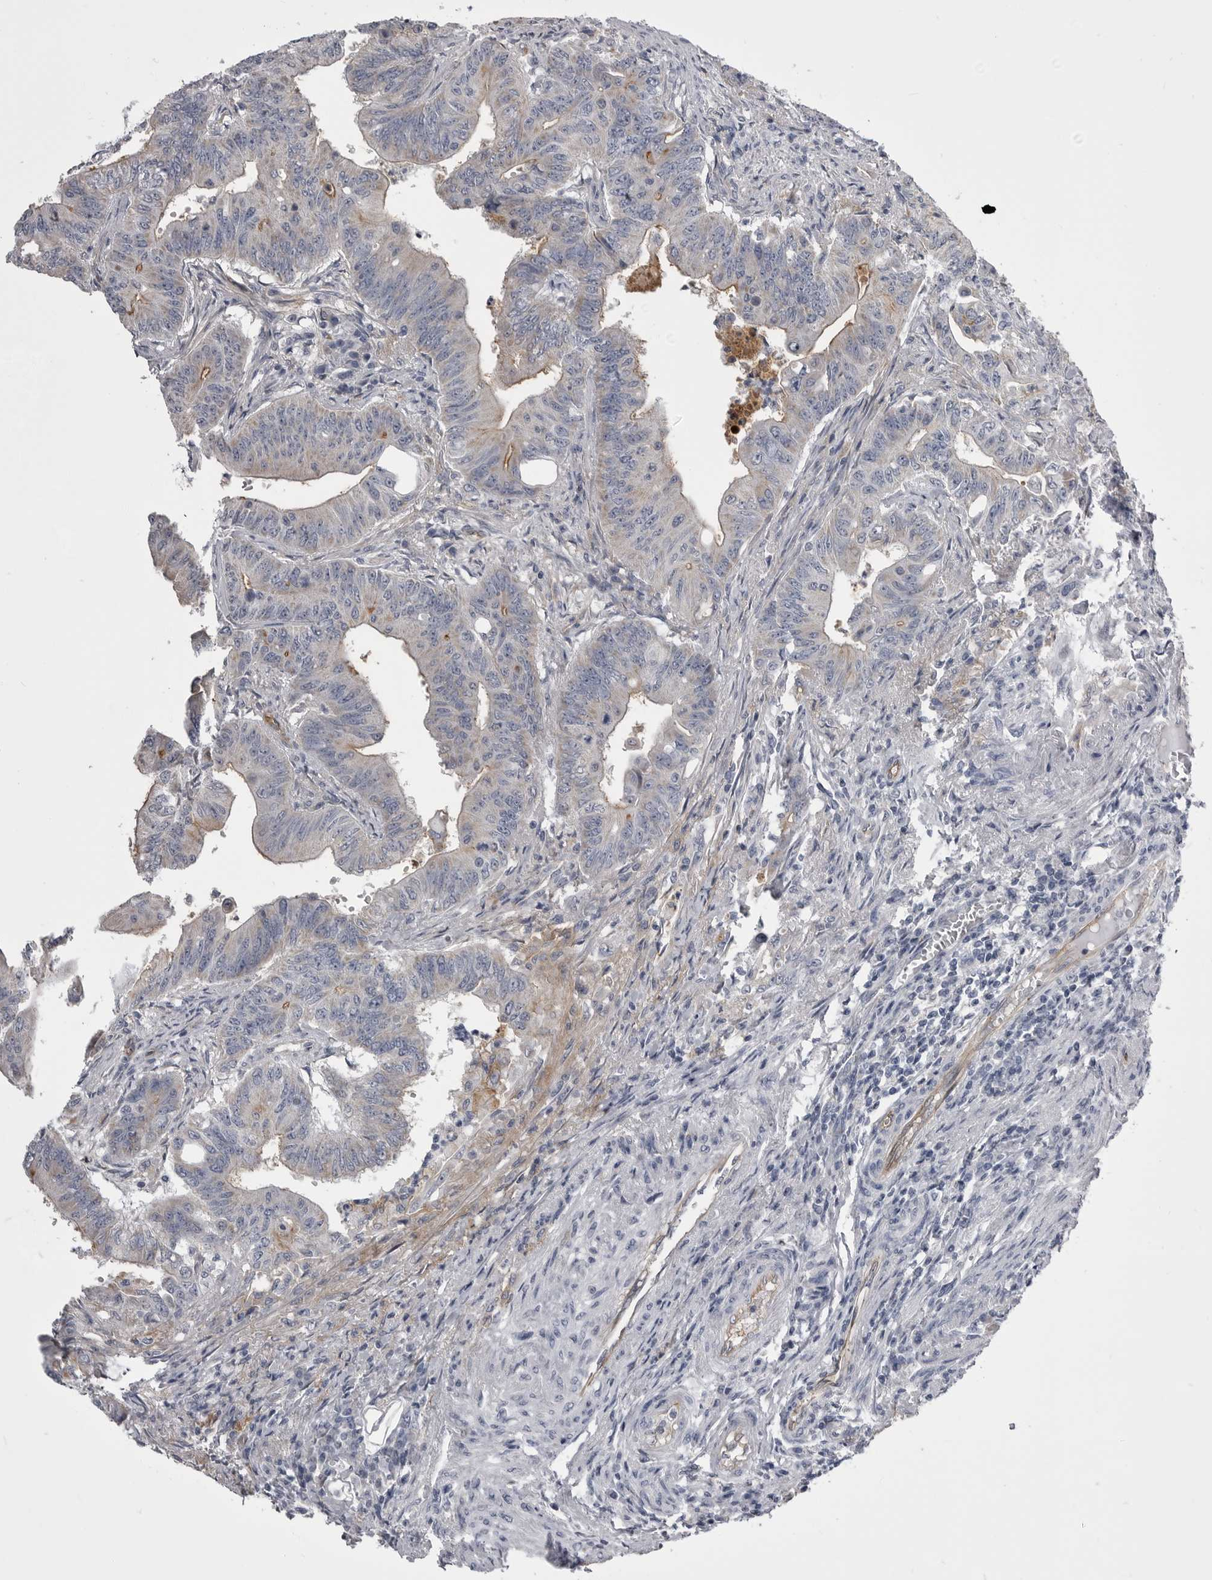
{"staining": {"intensity": "weak", "quantity": "<25%", "location": "cytoplasmic/membranous"}, "tissue": "colorectal cancer", "cell_type": "Tumor cells", "image_type": "cancer", "snomed": [{"axis": "morphology", "description": "Adenoma, NOS"}, {"axis": "morphology", "description": "Adenocarcinoma, NOS"}, {"axis": "topography", "description": "Colon"}], "caption": "Protein analysis of adenoma (colorectal) displays no significant positivity in tumor cells.", "gene": "OPLAH", "patient": {"sex": "male", "age": 79}}